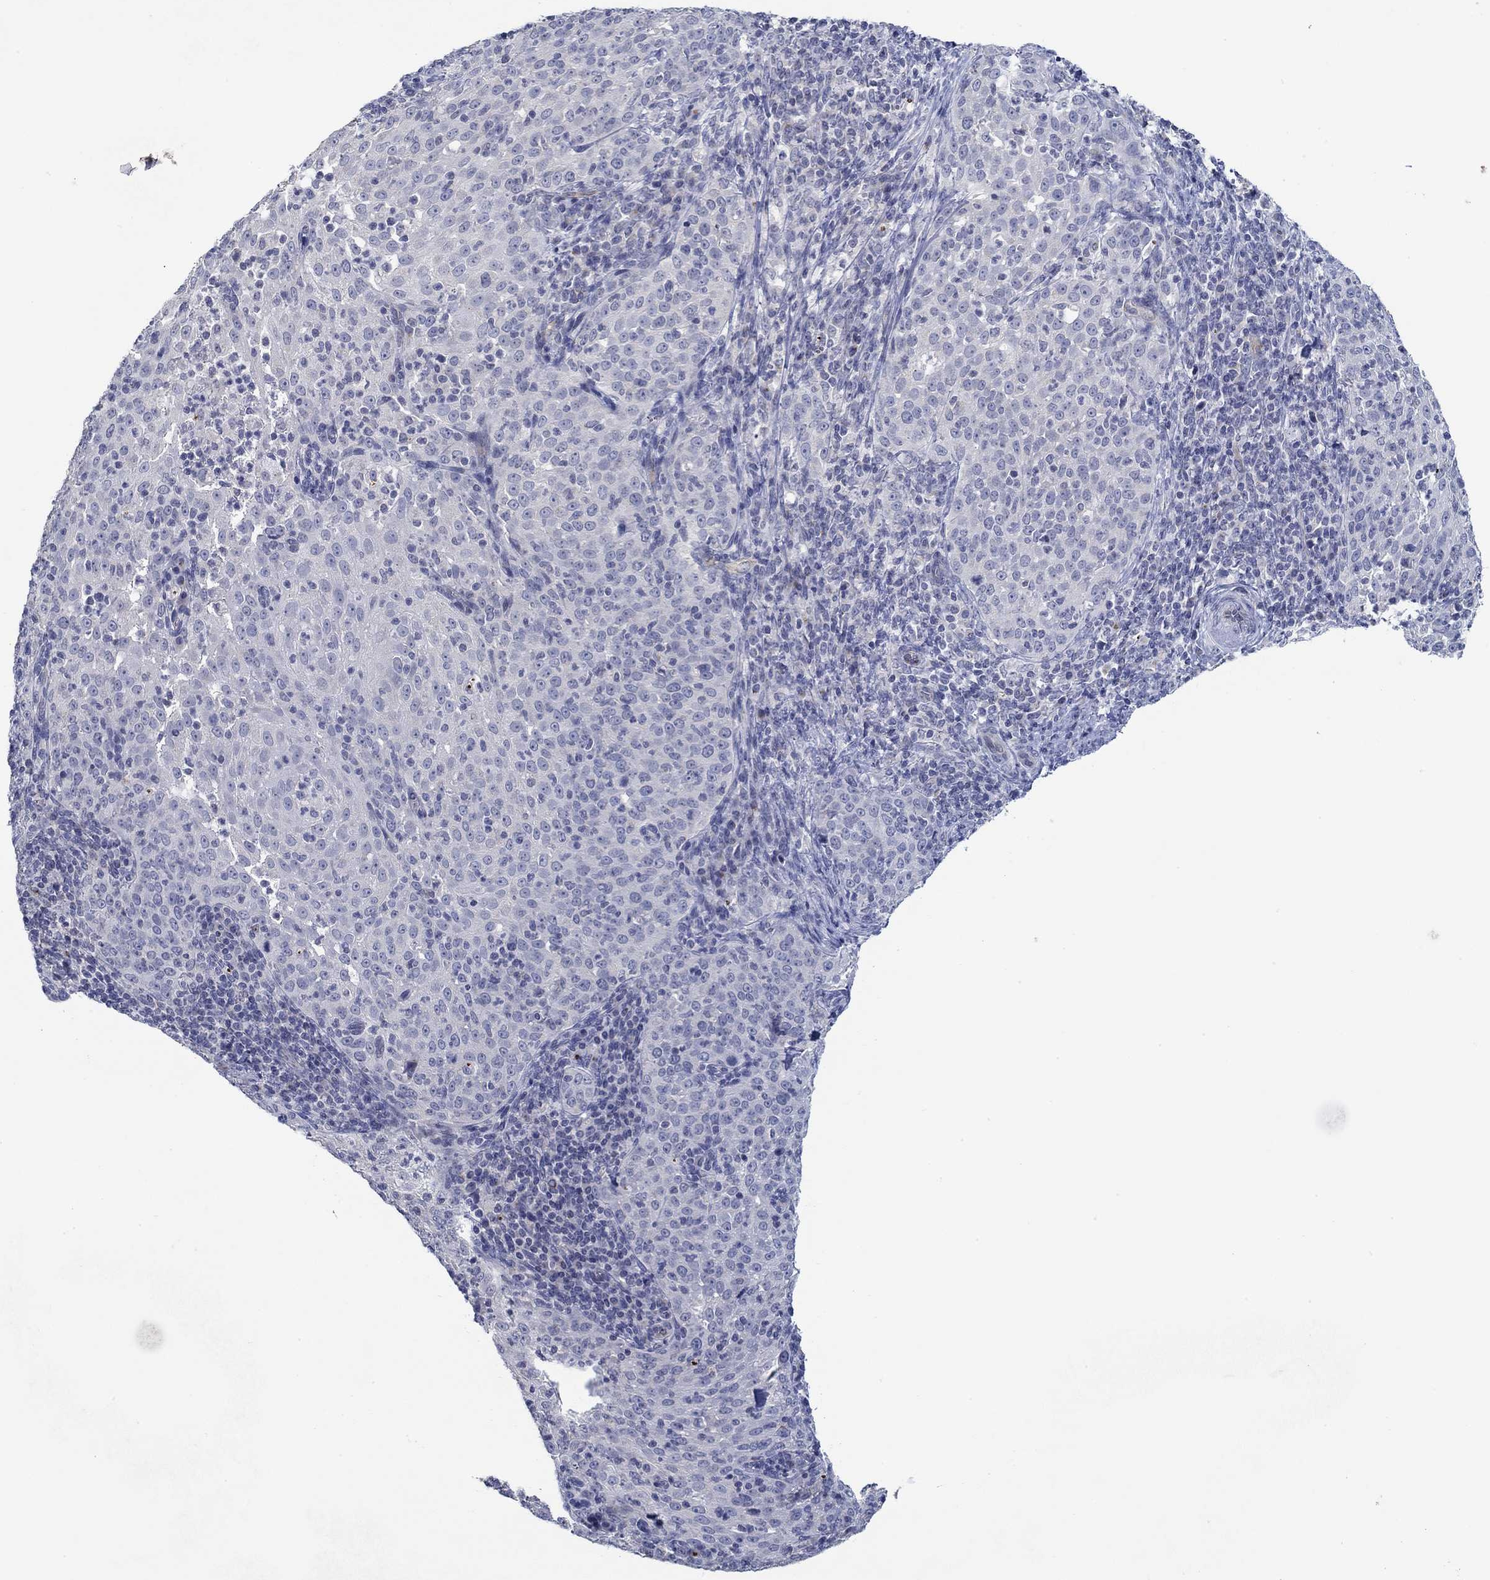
{"staining": {"intensity": "negative", "quantity": "none", "location": "none"}, "tissue": "cervical cancer", "cell_type": "Tumor cells", "image_type": "cancer", "snomed": [{"axis": "morphology", "description": "Squamous cell carcinoma, NOS"}, {"axis": "topography", "description": "Cervix"}], "caption": "There is no significant staining in tumor cells of cervical cancer.", "gene": "GJA5", "patient": {"sex": "female", "age": 51}}